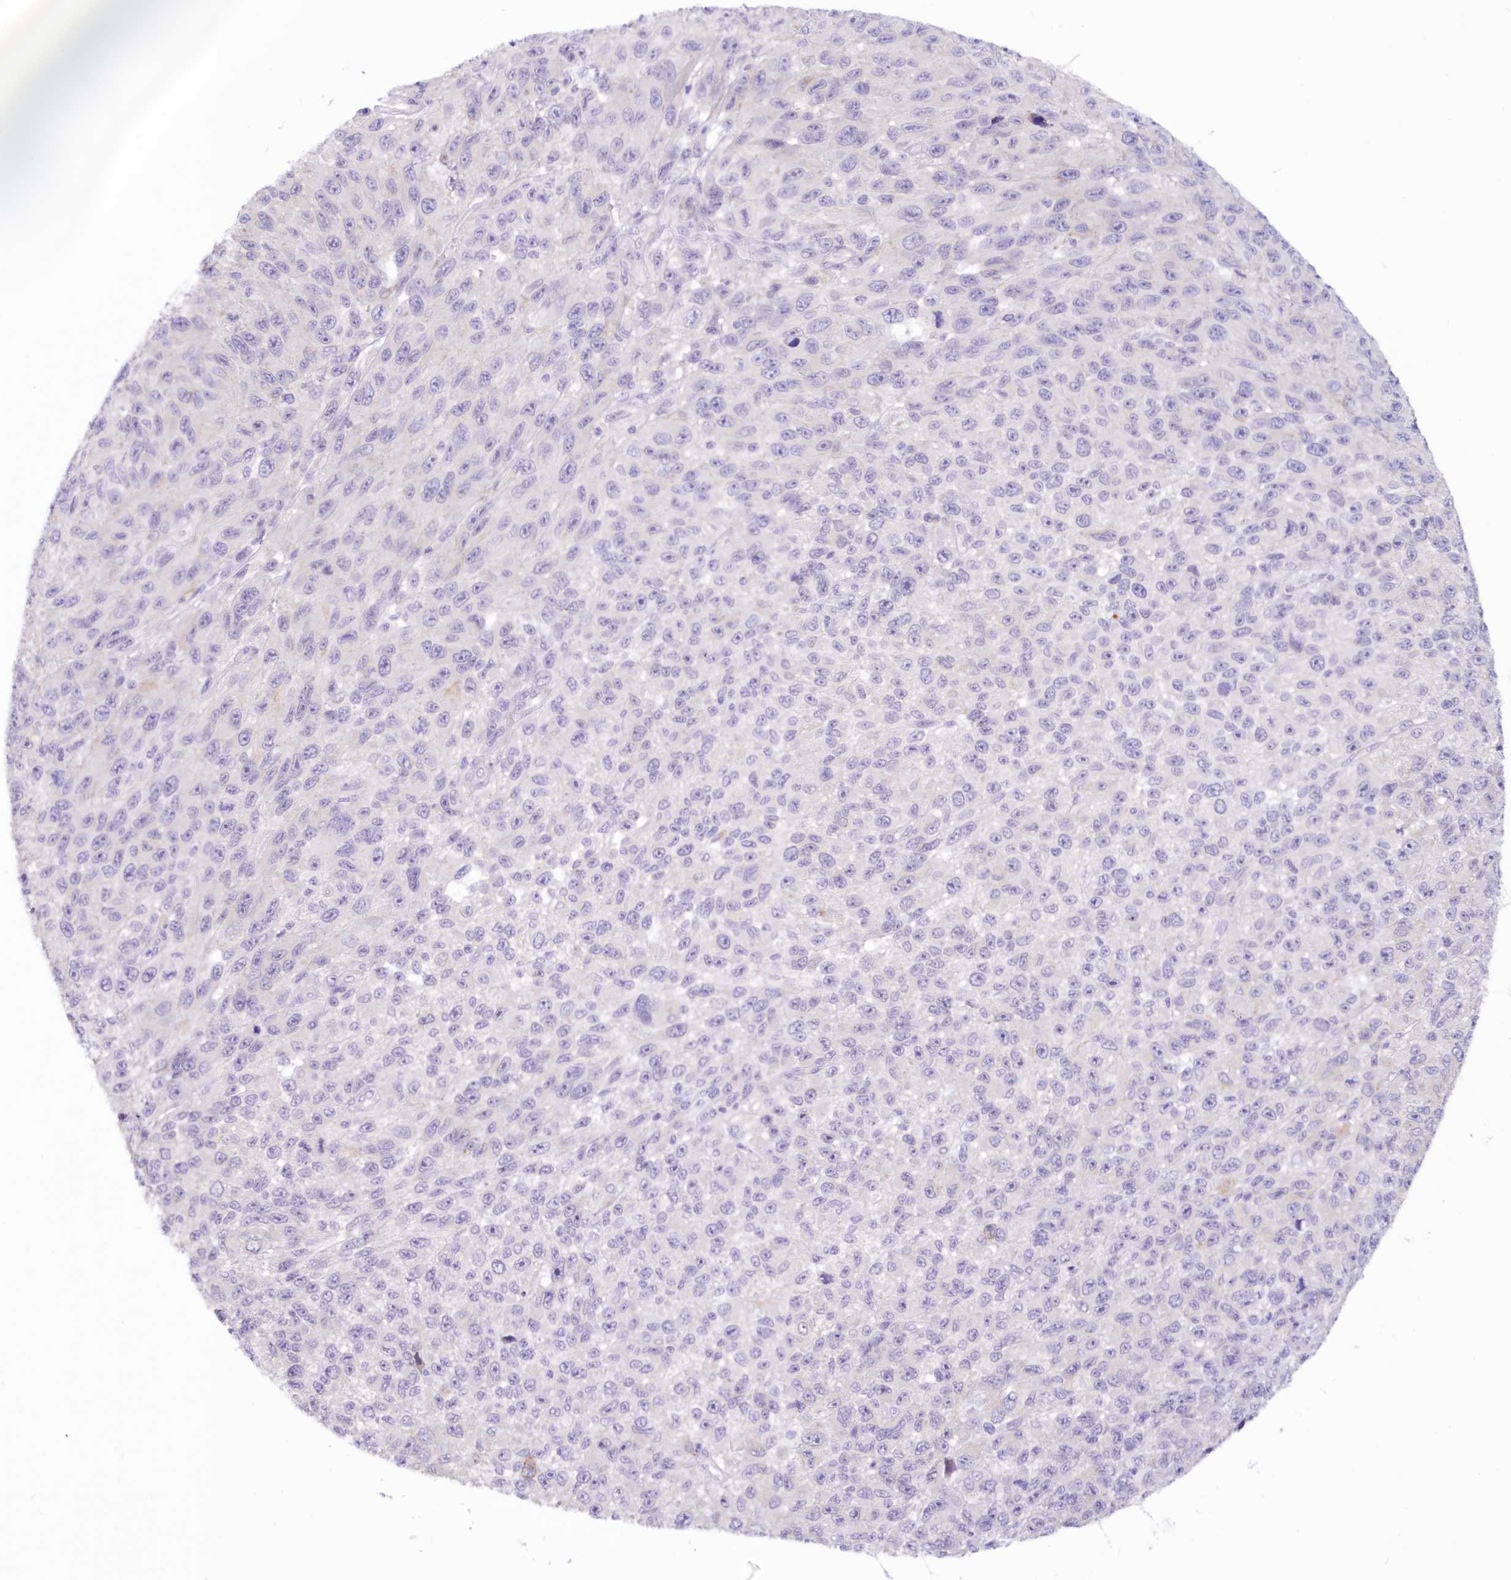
{"staining": {"intensity": "negative", "quantity": "none", "location": "none"}, "tissue": "melanoma", "cell_type": "Tumor cells", "image_type": "cancer", "snomed": [{"axis": "morphology", "description": "Malignant melanoma, NOS"}, {"axis": "topography", "description": "Skin"}], "caption": "This image is of melanoma stained with immunohistochemistry (IHC) to label a protein in brown with the nuclei are counter-stained blue. There is no positivity in tumor cells. (Immunohistochemistry (ihc), brightfield microscopy, high magnification).", "gene": "SNED1", "patient": {"sex": "female", "age": 96}}